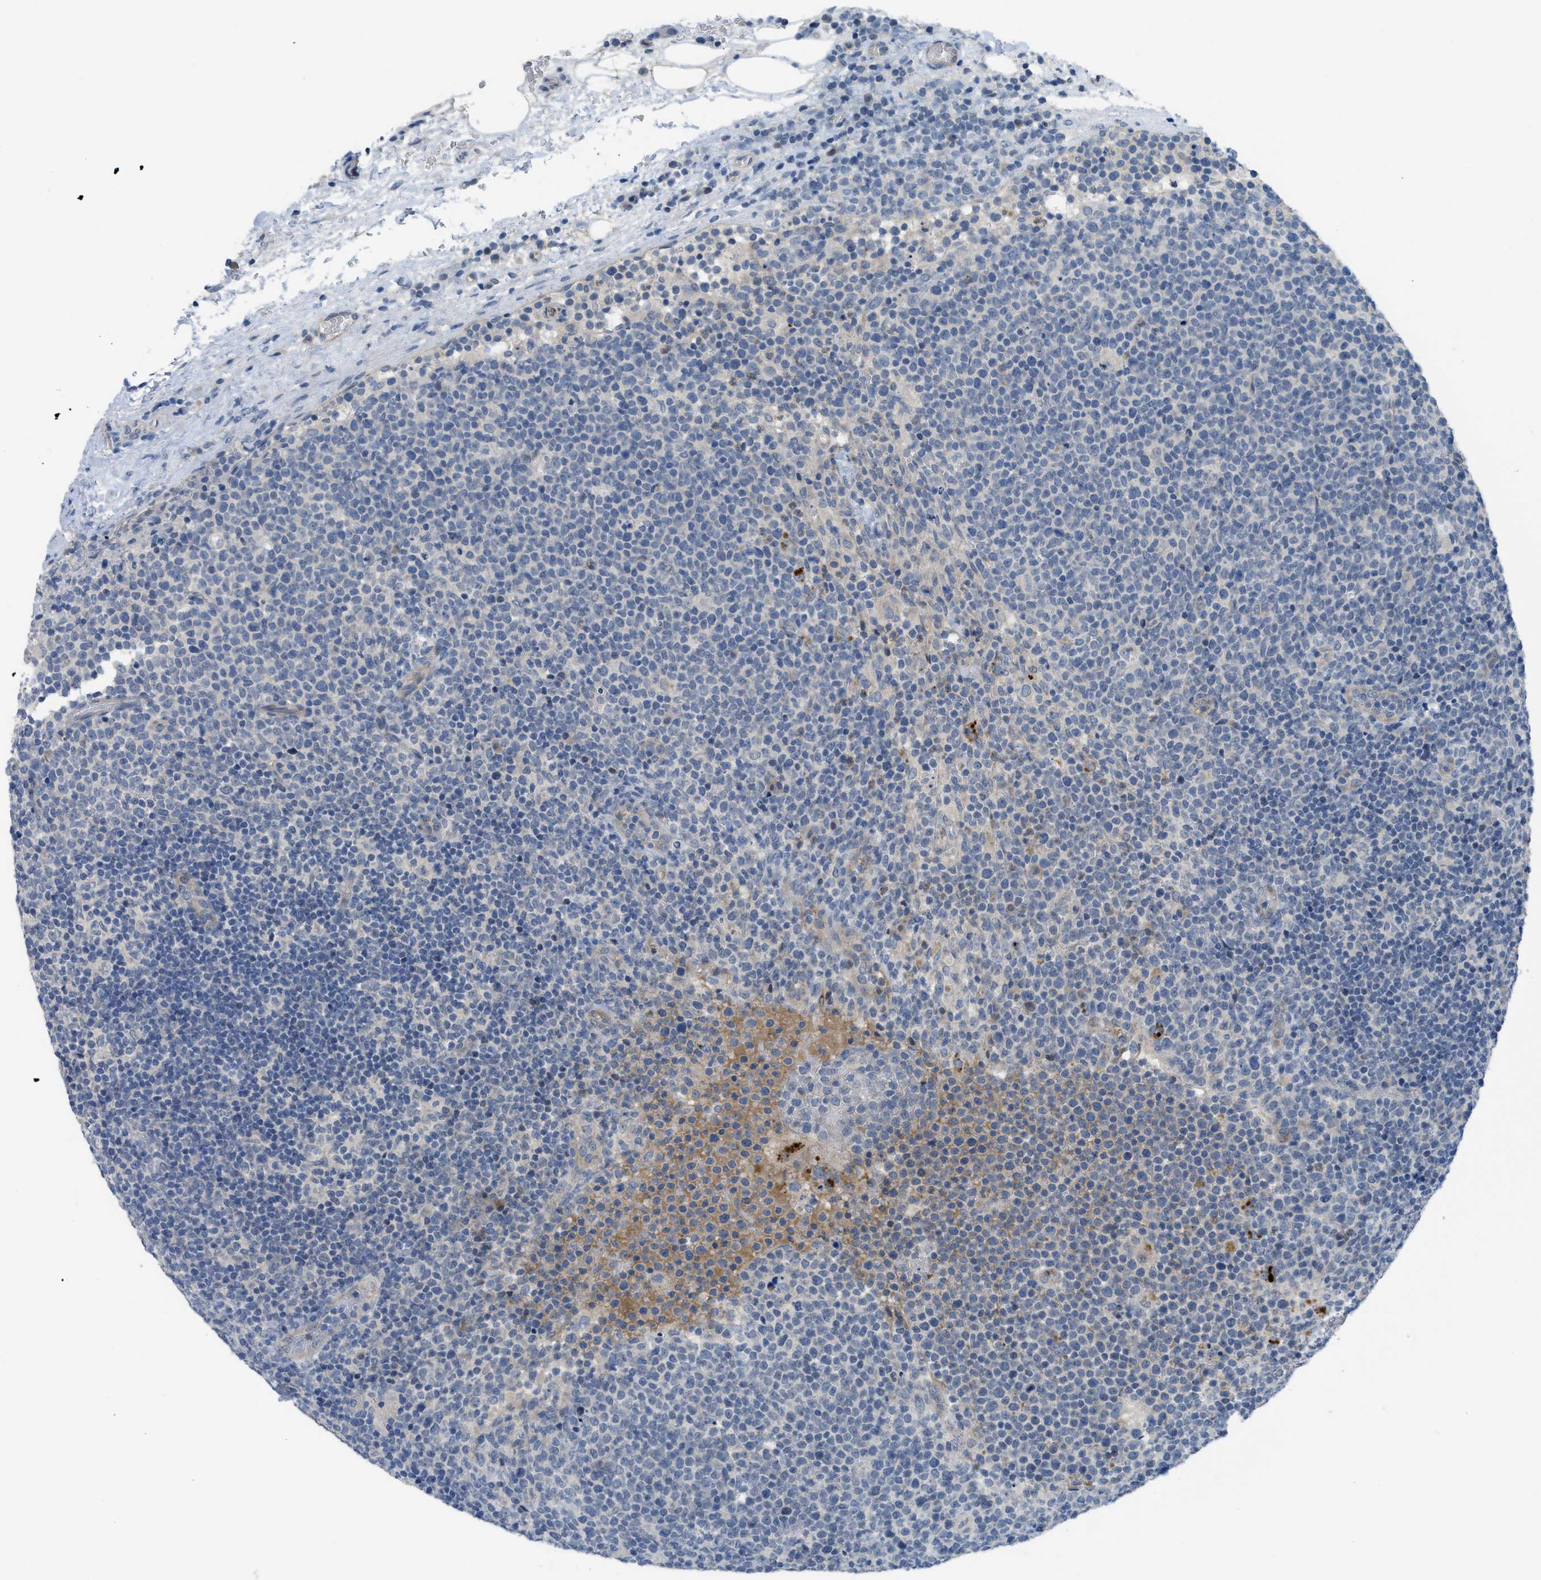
{"staining": {"intensity": "negative", "quantity": "none", "location": "none"}, "tissue": "lymphoma", "cell_type": "Tumor cells", "image_type": "cancer", "snomed": [{"axis": "morphology", "description": "Malignant lymphoma, non-Hodgkin's type, High grade"}, {"axis": "topography", "description": "Lymph node"}], "caption": "An image of human lymphoma is negative for staining in tumor cells.", "gene": "TNFAIP1", "patient": {"sex": "male", "age": 61}}